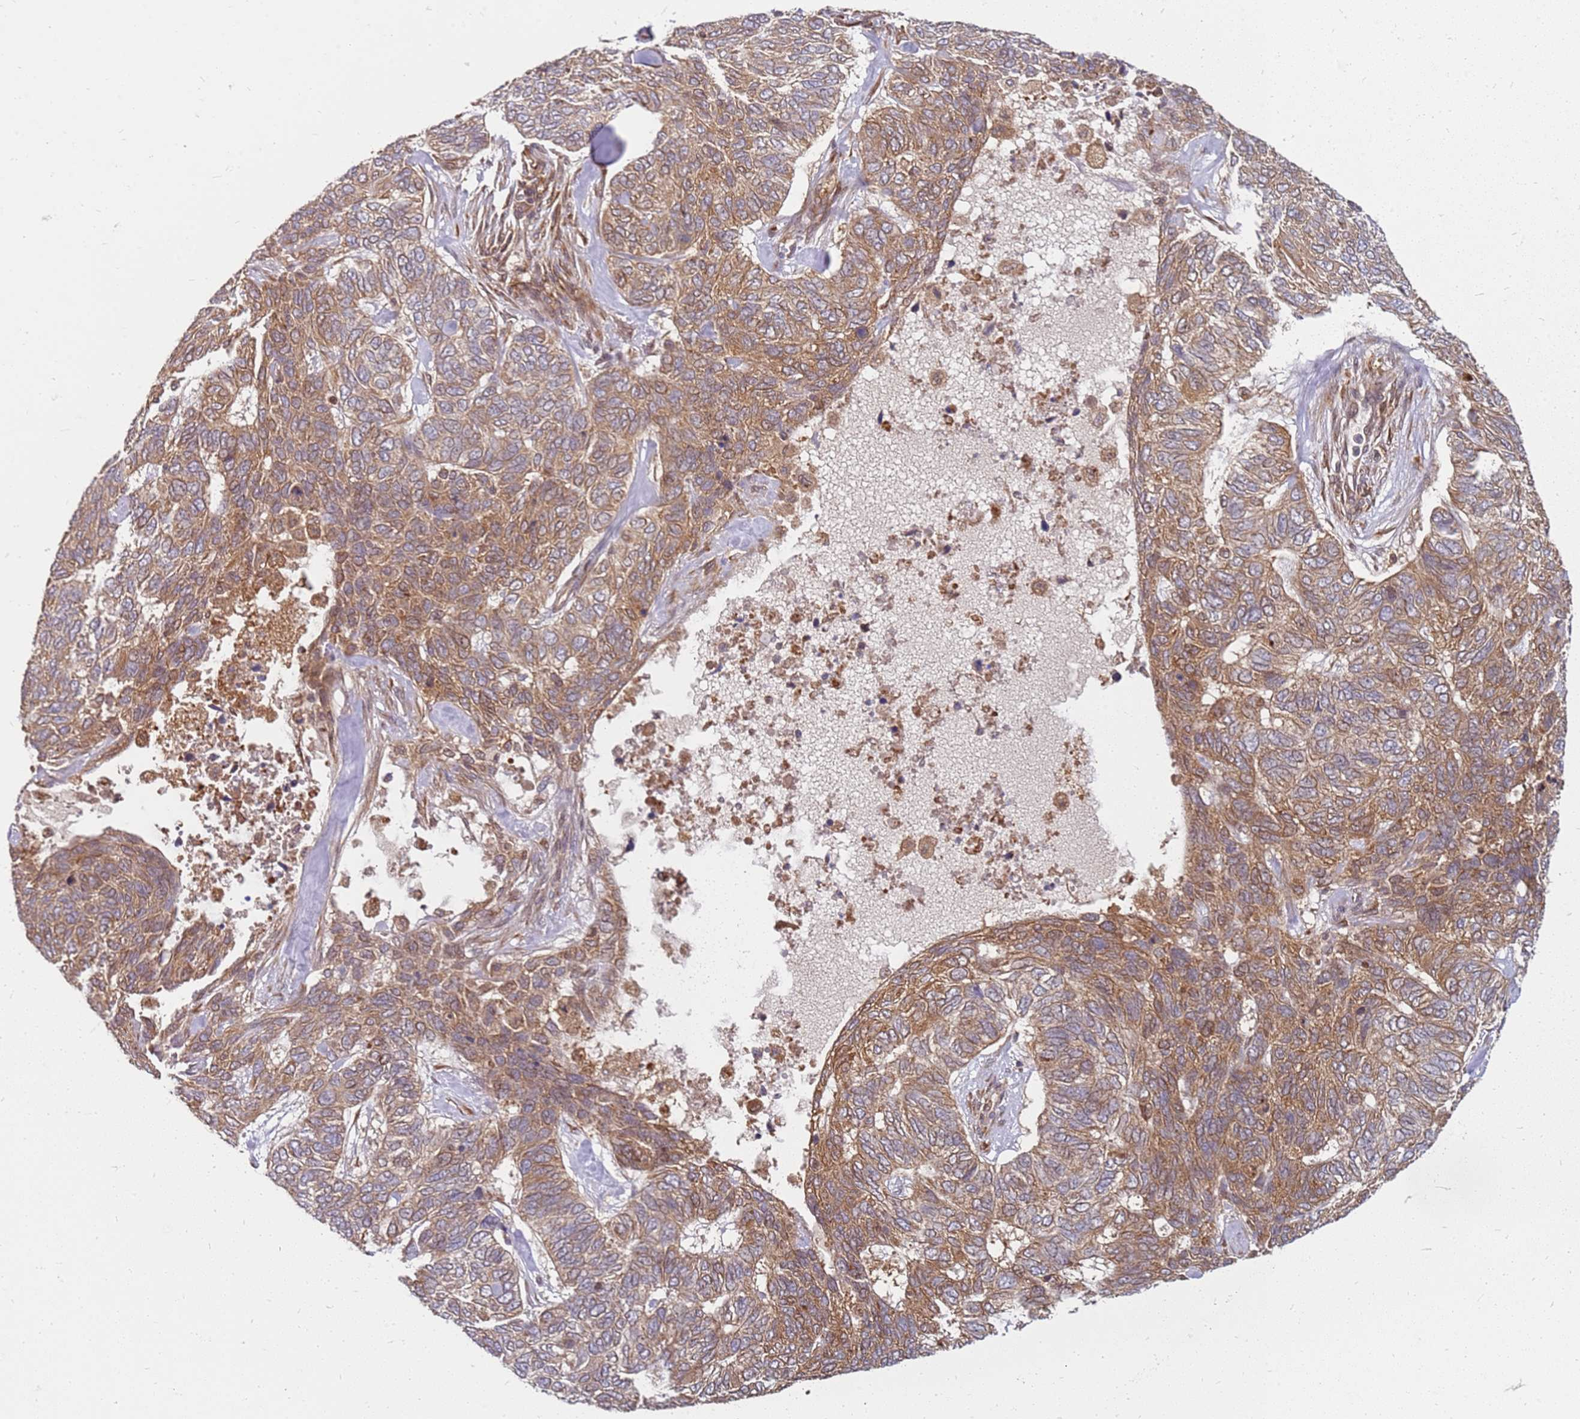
{"staining": {"intensity": "moderate", "quantity": "25%-75%", "location": "cytoplasmic/membranous"}, "tissue": "skin cancer", "cell_type": "Tumor cells", "image_type": "cancer", "snomed": [{"axis": "morphology", "description": "Basal cell carcinoma"}, {"axis": "topography", "description": "Skin"}], "caption": "The immunohistochemical stain highlights moderate cytoplasmic/membranous positivity in tumor cells of basal cell carcinoma (skin) tissue.", "gene": "NUDT14", "patient": {"sex": "female", "age": 65}}